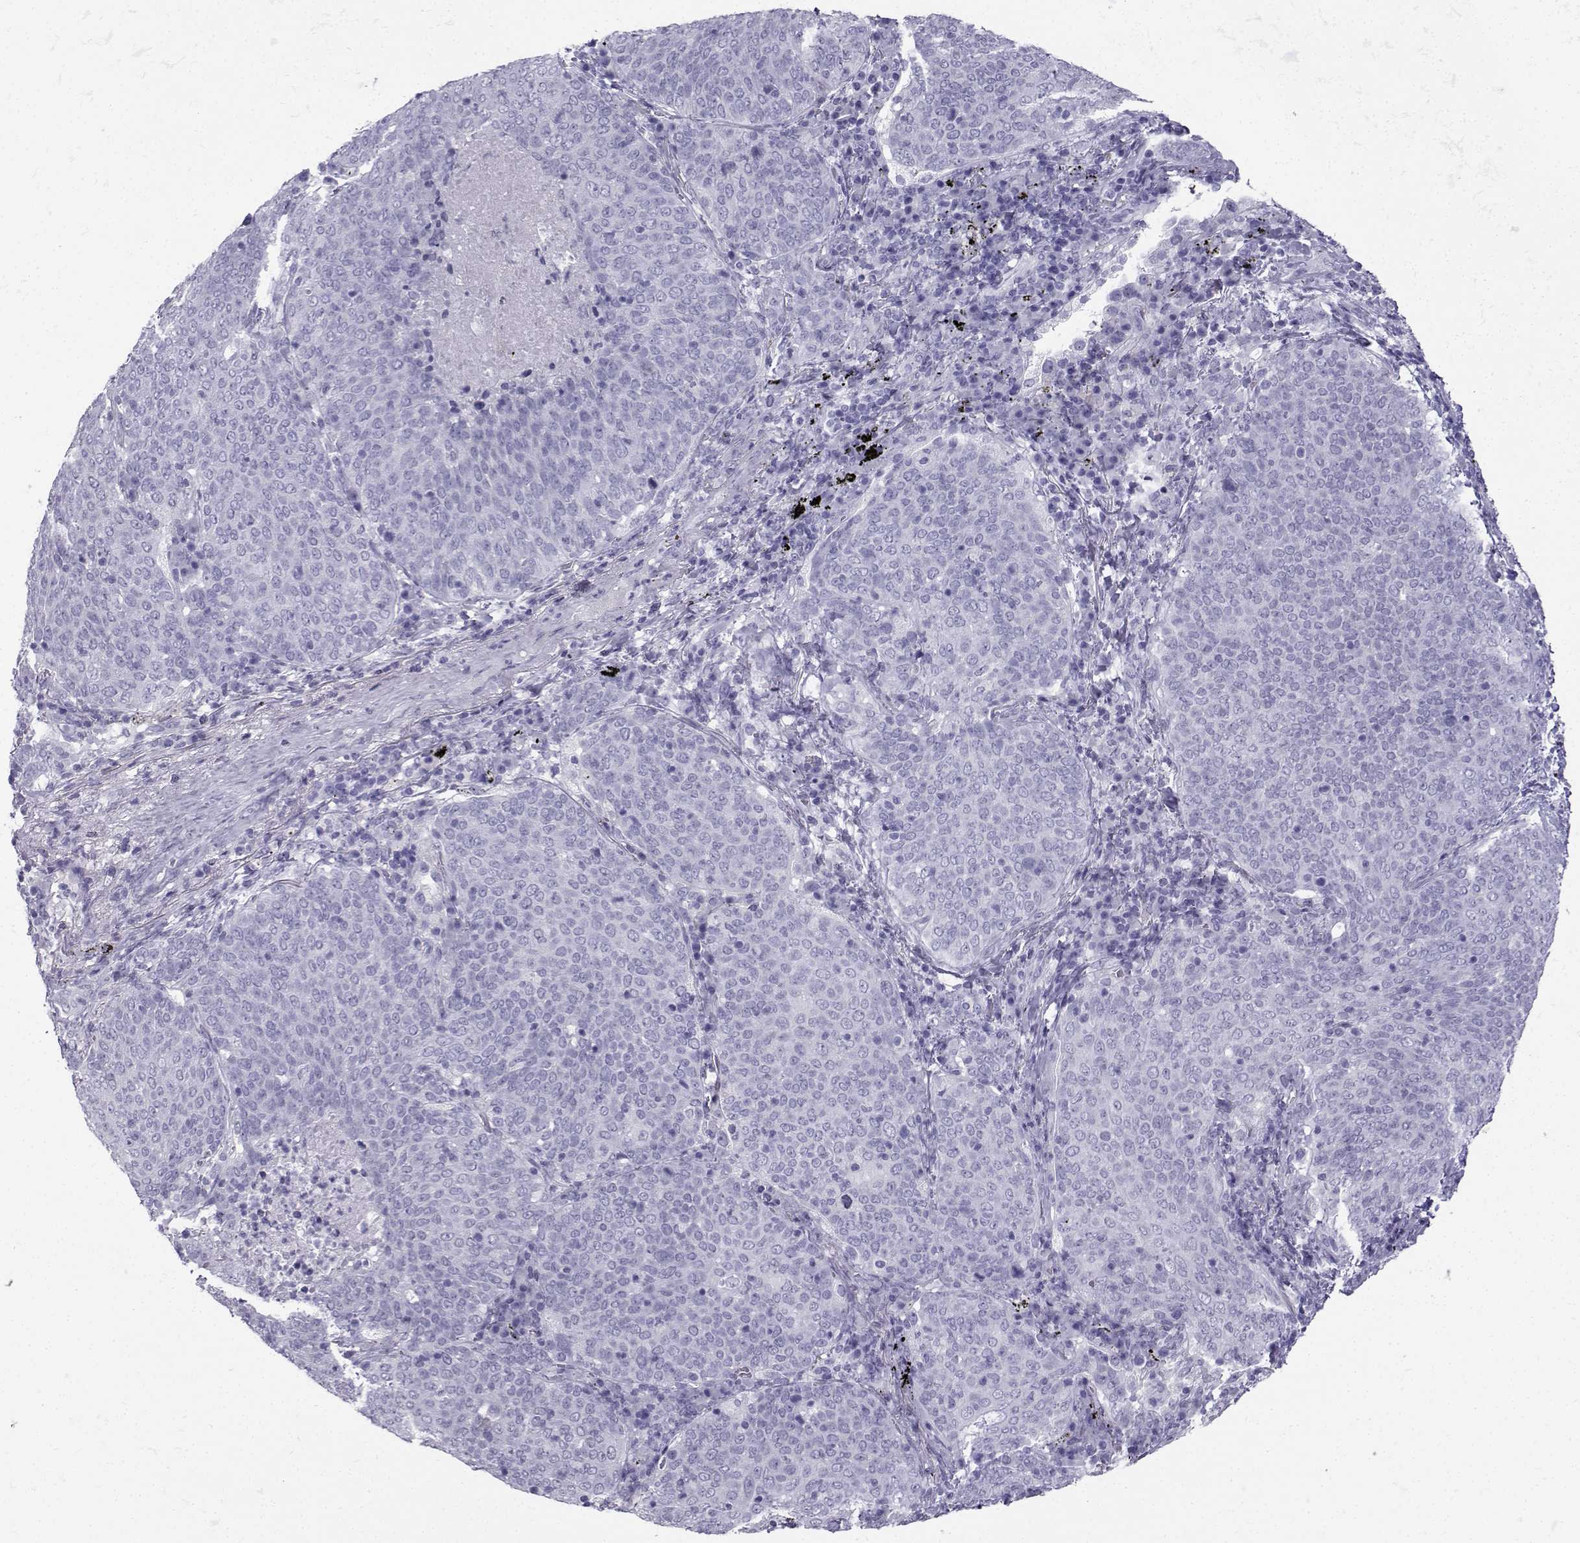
{"staining": {"intensity": "negative", "quantity": "none", "location": "none"}, "tissue": "lung cancer", "cell_type": "Tumor cells", "image_type": "cancer", "snomed": [{"axis": "morphology", "description": "Squamous cell carcinoma, NOS"}, {"axis": "topography", "description": "Lung"}], "caption": "A high-resolution photomicrograph shows immunohistochemistry (IHC) staining of lung cancer (squamous cell carcinoma), which reveals no significant expression in tumor cells.", "gene": "NEFL", "patient": {"sex": "male", "age": 82}}